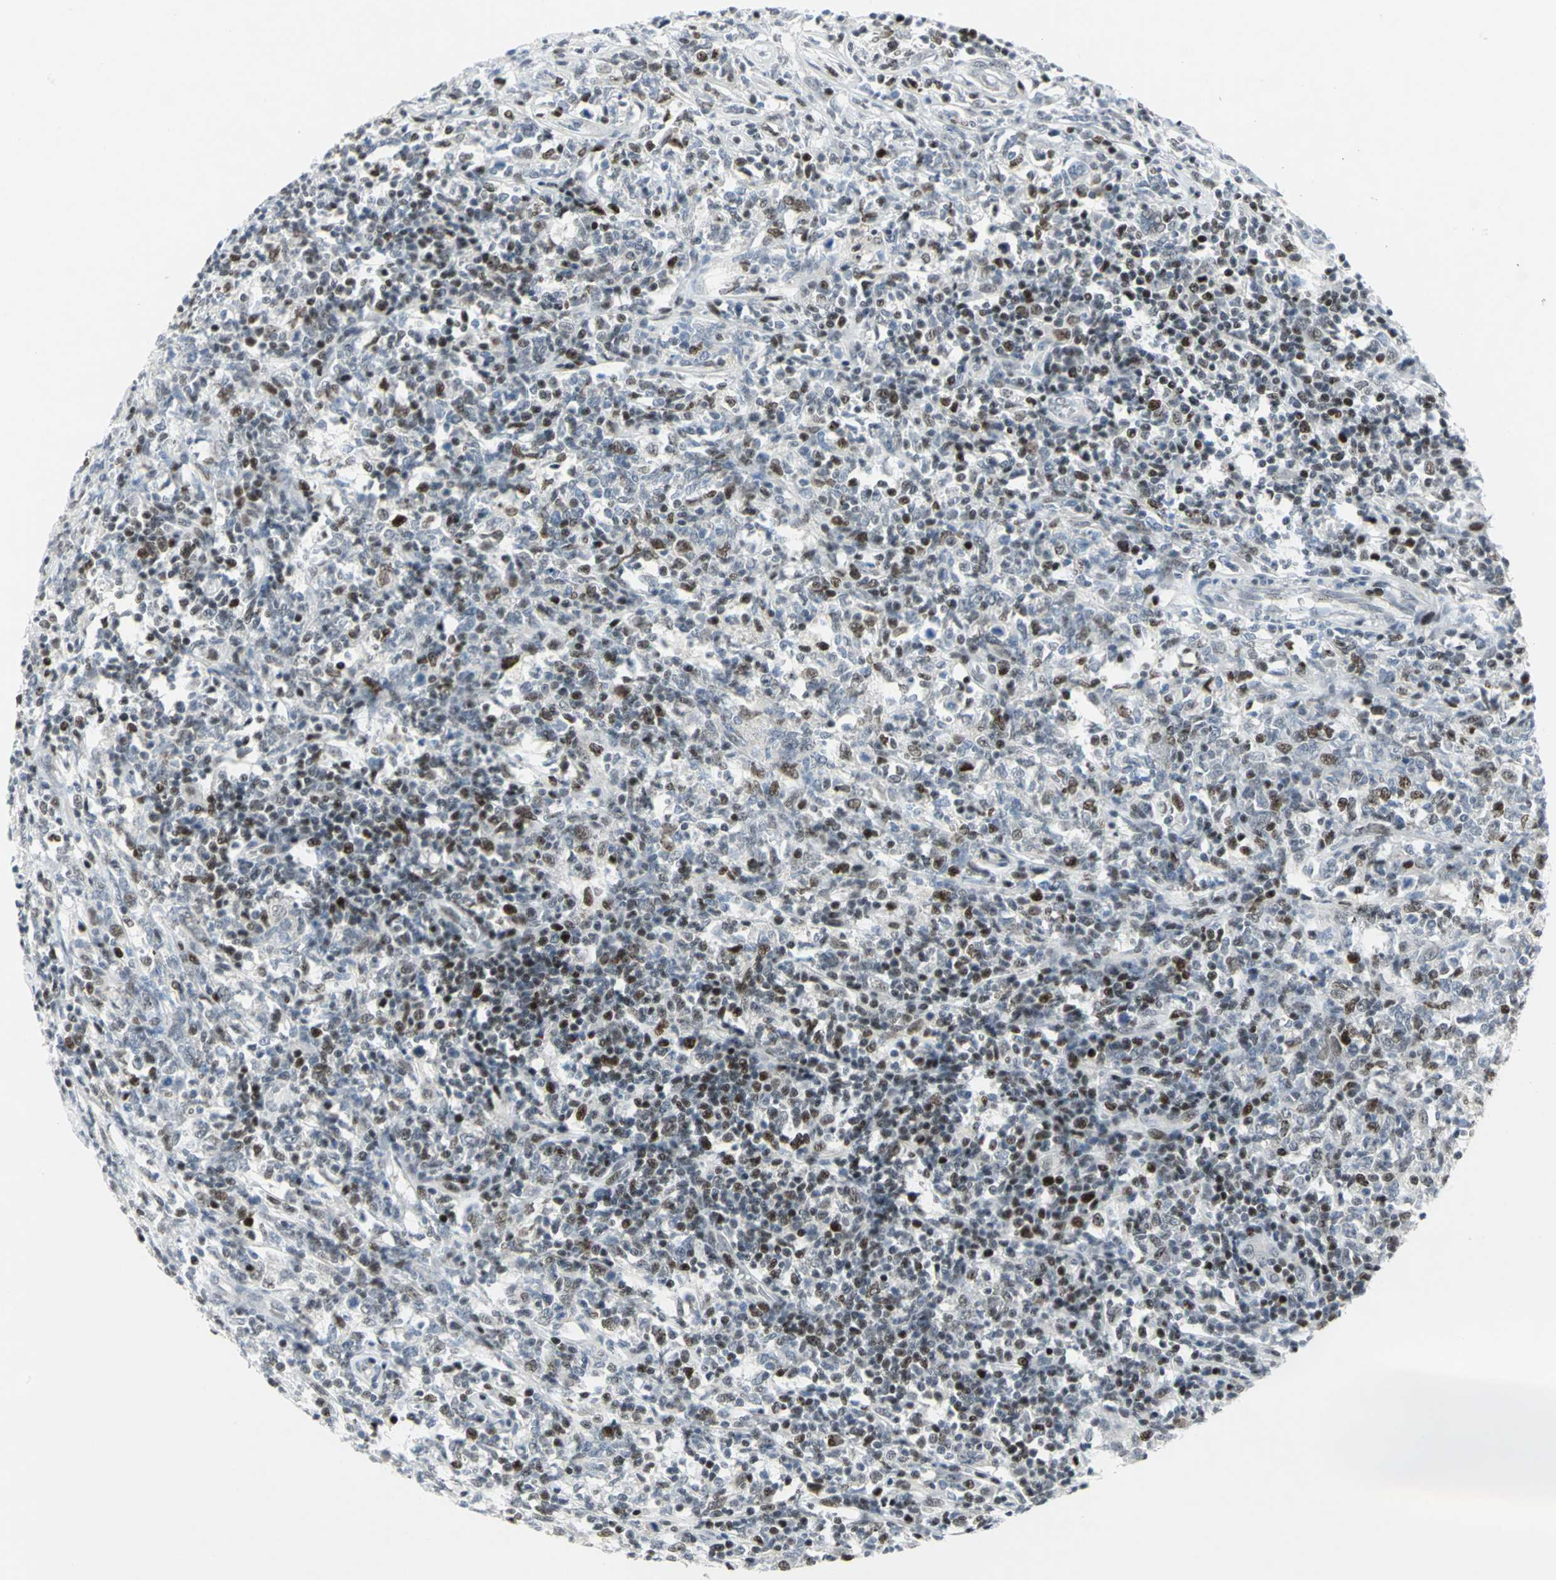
{"staining": {"intensity": "moderate", "quantity": "25%-75%", "location": "nuclear"}, "tissue": "lymphoma", "cell_type": "Tumor cells", "image_type": "cancer", "snomed": [{"axis": "morphology", "description": "Malignant lymphoma, non-Hodgkin's type, High grade"}, {"axis": "topography", "description": "Lymph node"}], "caption": "Lymphoma stained with a brown dye demonstrates moderate nuclear positive expression in about 25%-75% of tumor cells.", "gene": "RPA1", "patient": {"sex": "female", "age": 84}}